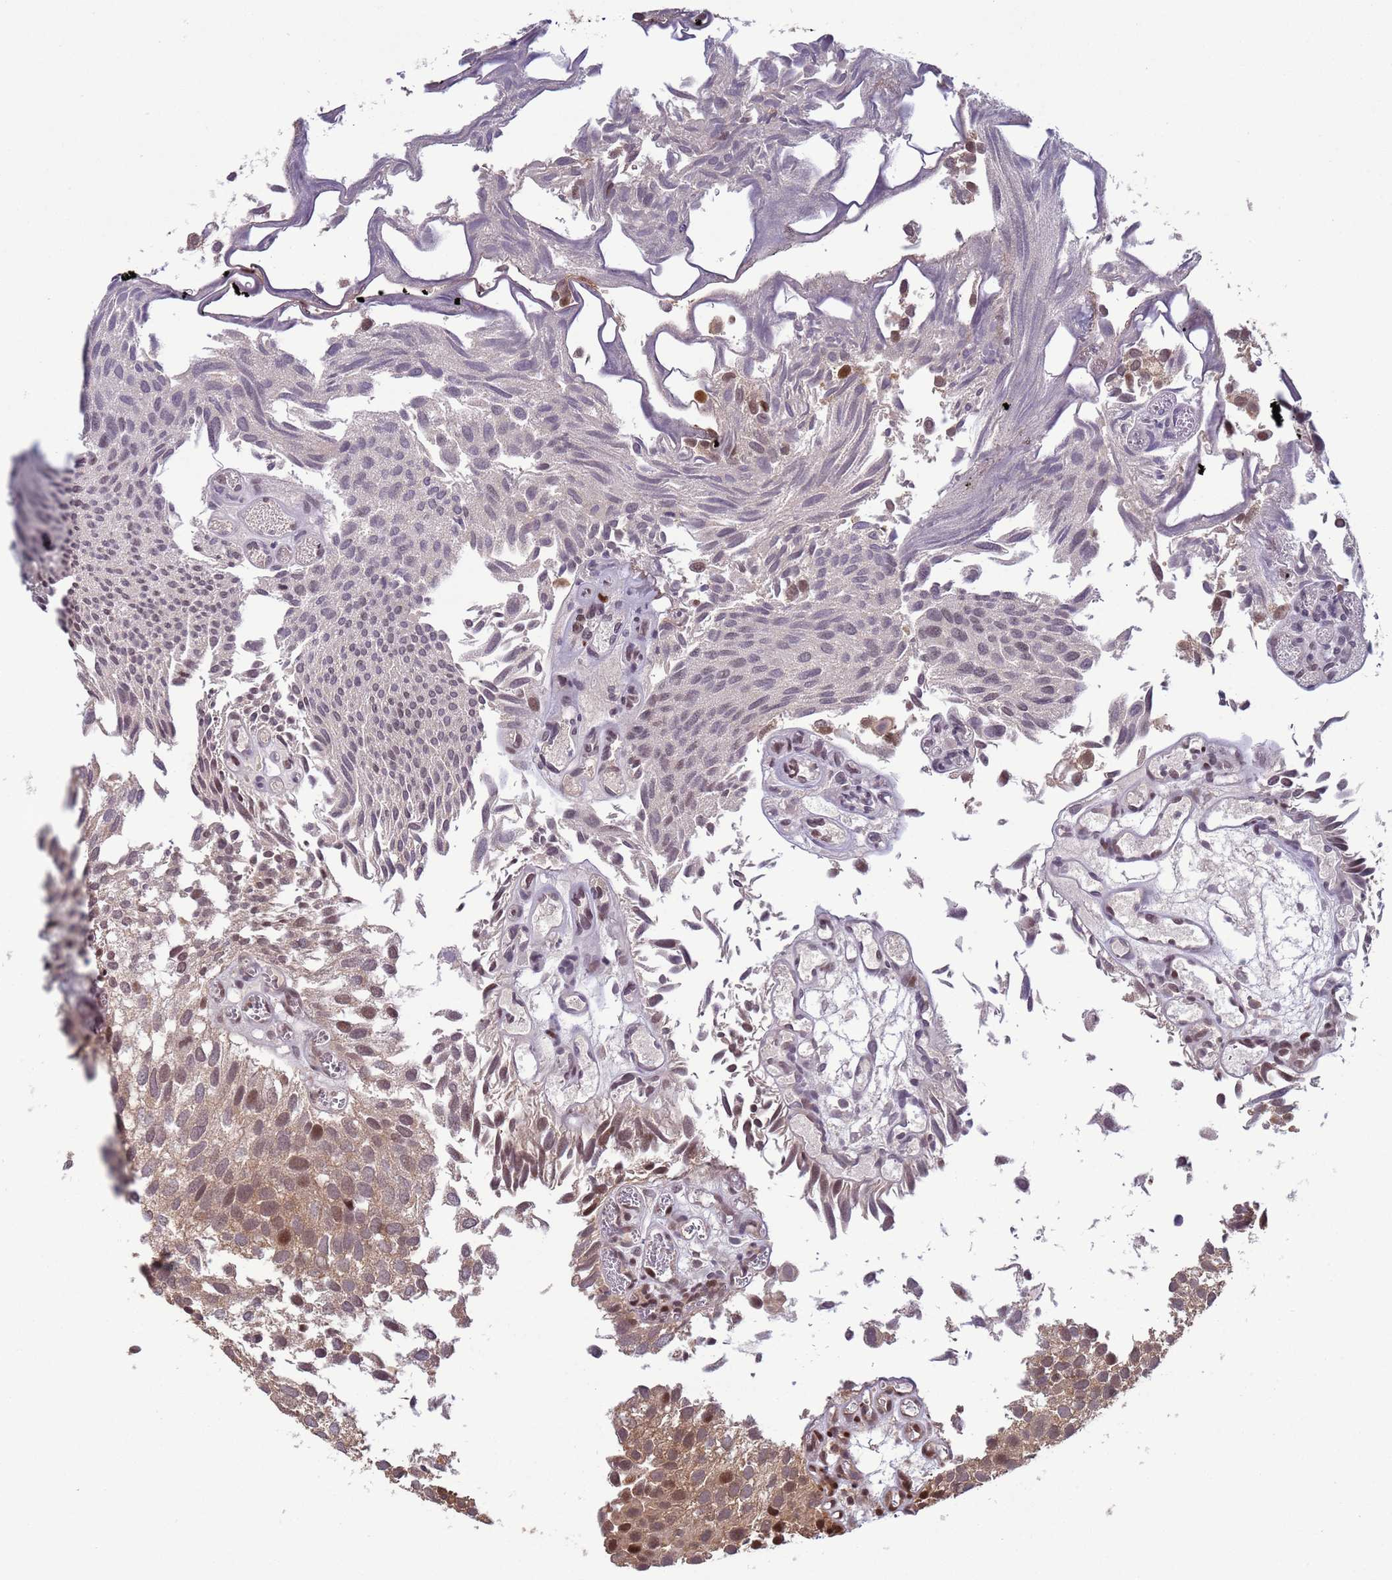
{"staining": {"intensity": "moderate", "quantity": "25%-75%", "location": "cytoplasmic/membranous,nuclear"}, "tissue": "urothelial cancer", "cell_type": "Tumor cells", "image_type": "cancer", "snomed": [{"axis": "morphology", "description": "Urothelial carcinoma, Low grade"}, {"axis": "topography", "description": "Urinary bladder"}], "caption": "High-magnification brightfield microscopy of low-grade urothelial carcinoma stained with DAB (brown) and counterstained with hematoxylin (blue). tumor cells exhibit moderate cytoplasmic/membranous and nuclear positivity is appreciated in about25%-75% of cells. Using DAB (3,3'-diaminobenzidine) (brown) and hematoxylin (blue) stains, captured at high magnification using brightfield microscopy.", "gene": "RCOR2", "patient": {"sex": "male", "age": 88}}